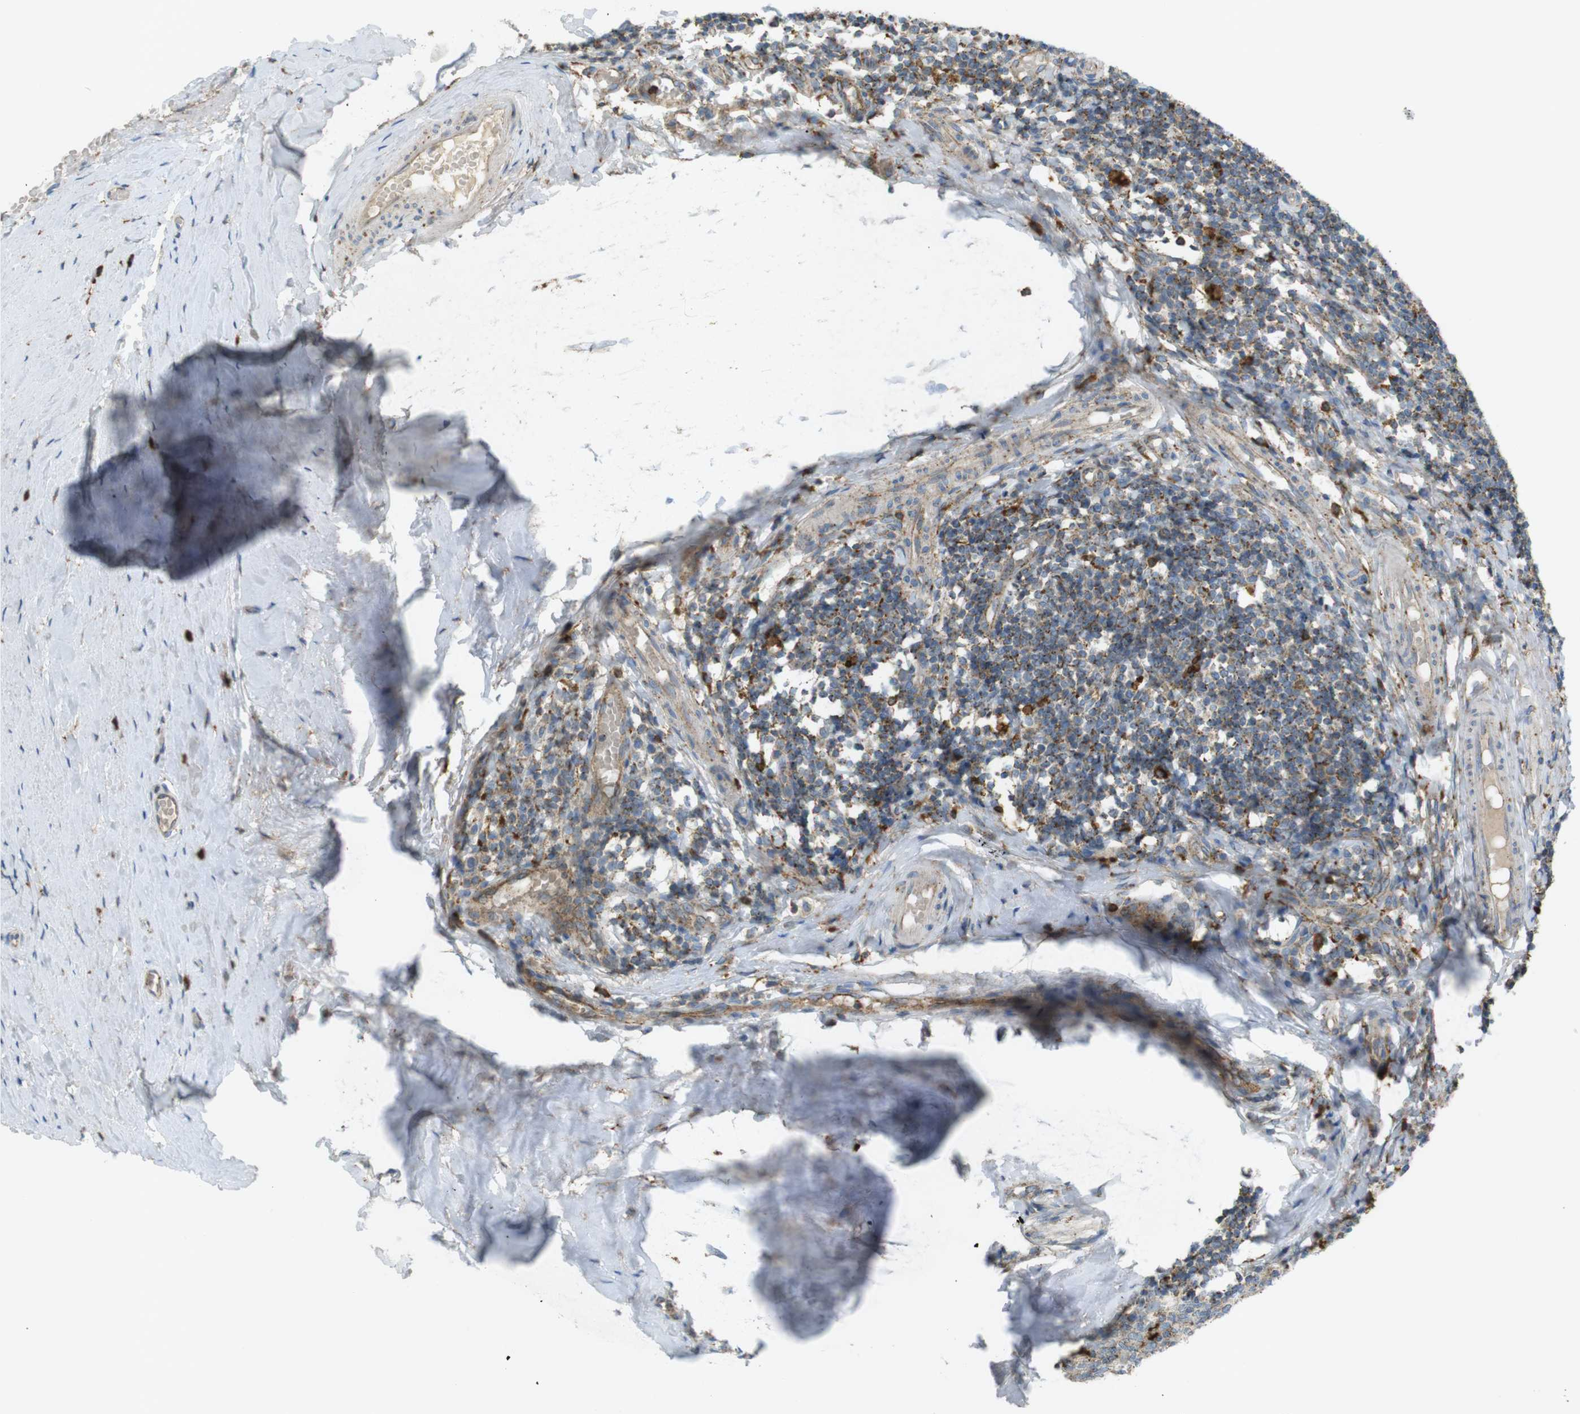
{"staining": {"intensity": "moderate", "quantity": ">75%", "location": "cytoplasmic/membranous"}, "tissue": "tonsil", "cell_type": "Germinal center cells", "image_type": "normal", "snomed": [{"axis": "morphology", "description": "Normal tissue, NOS"}, {"axis": "topography", "description": "Tonsil"}], "caption": "IHC of benign human tonsil shows medium levels of moderate cytoplasmic/membranous staining in approximately >75% of germinal center cells.", "gene": "LAMP1", "patient": {"sex": "female", "age": 19}}